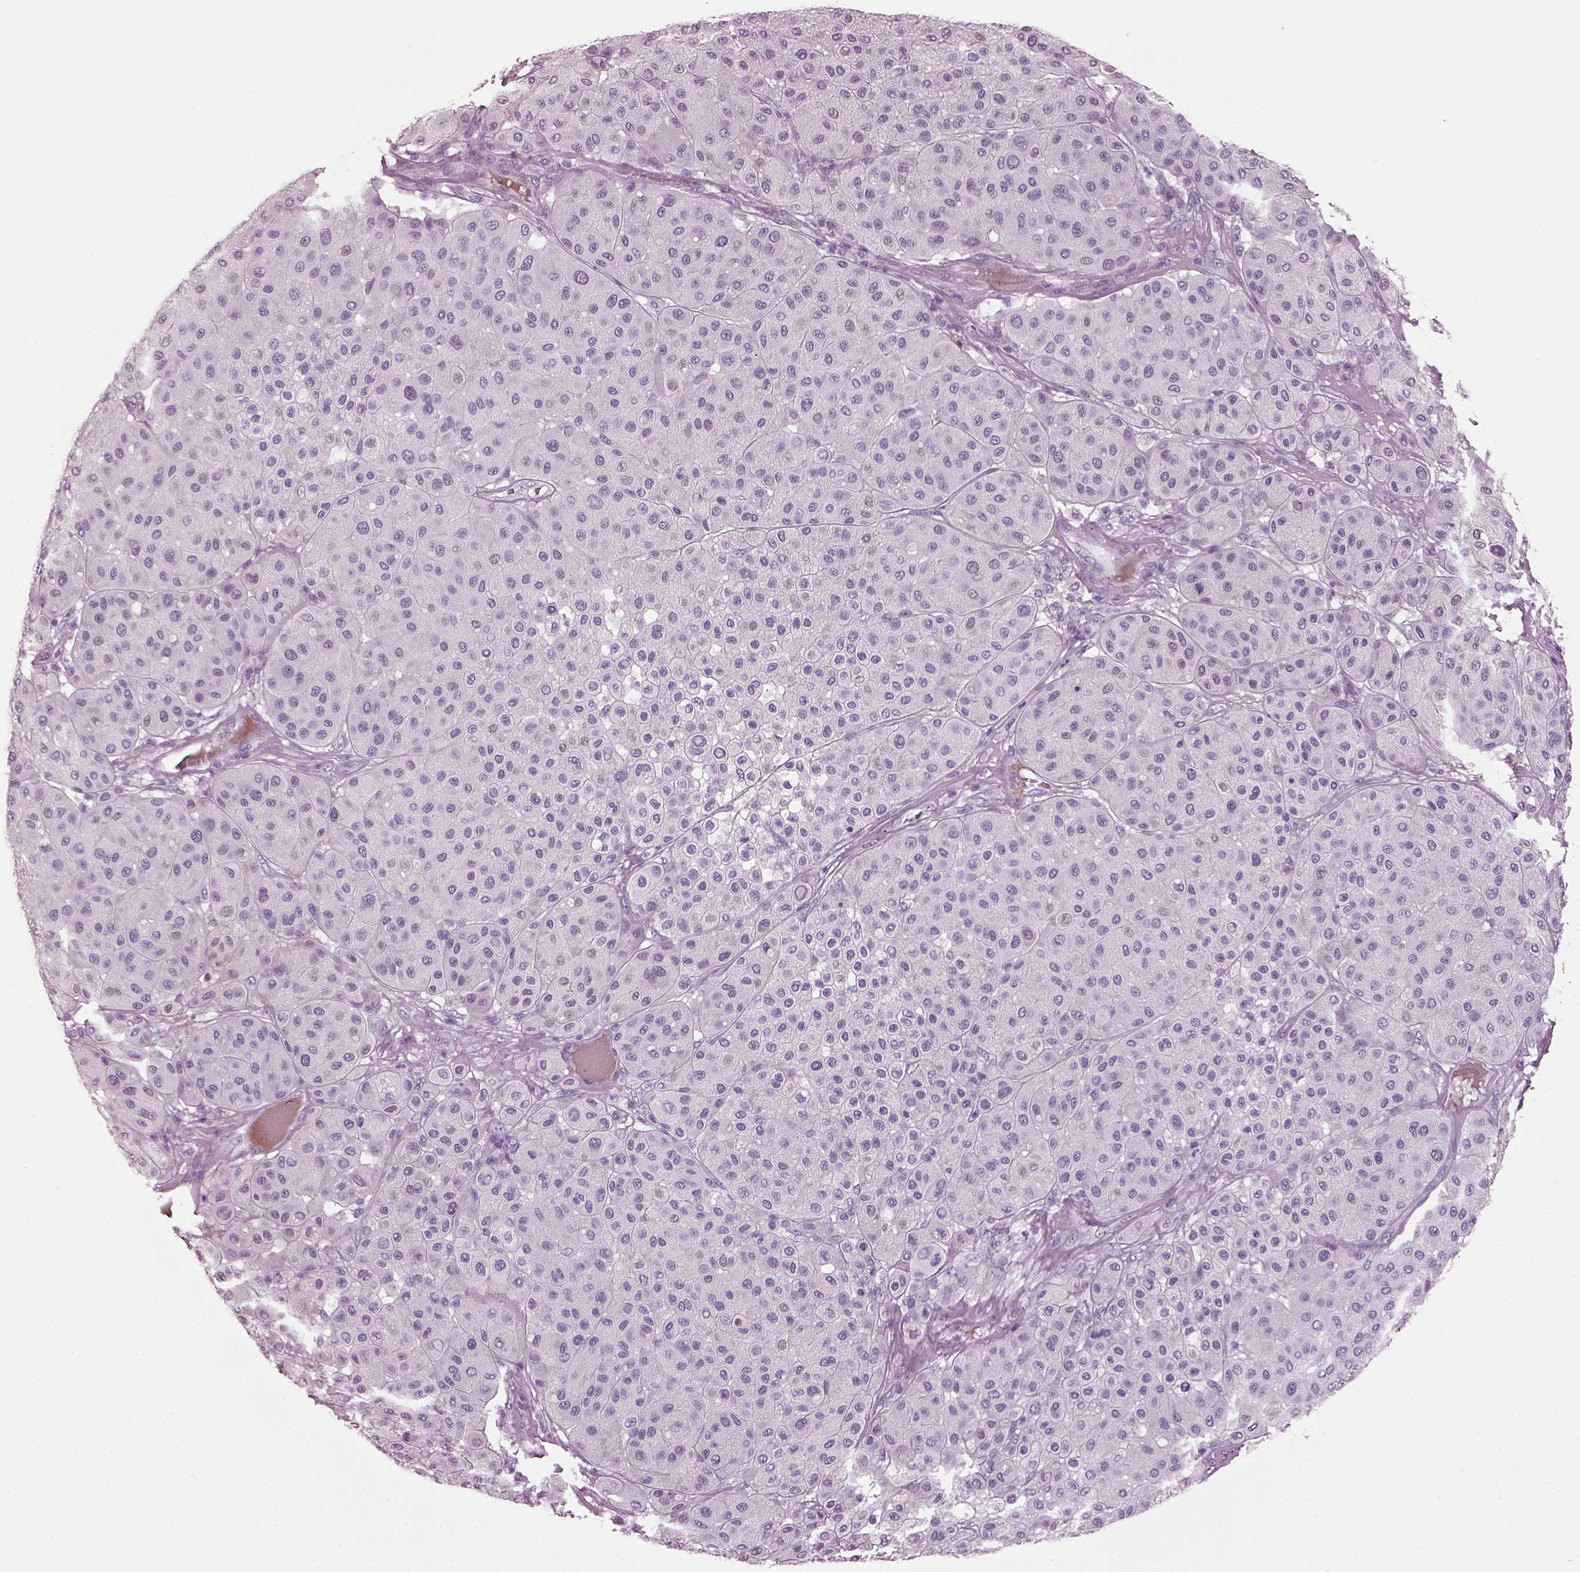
{"staining": {"intensity": "negative", "quantity": "none", "location": "none"}, "tissue": "melanoma", "cell_type": "Tumor cells", "image_type": "cancer", "snomed": [{"axis": "morphology", "description": "Malignant melanoma, Metastatic site"}, {"axis": "topography", "description": "Smooth muscle"}], "caption": "This is a photomicrograph of immunohistochemistry staining of melanoma, which shows no staining in tumor cells.", "gene": "KRTAP3-2", "patient": {"sex": "male", "age": 41}}